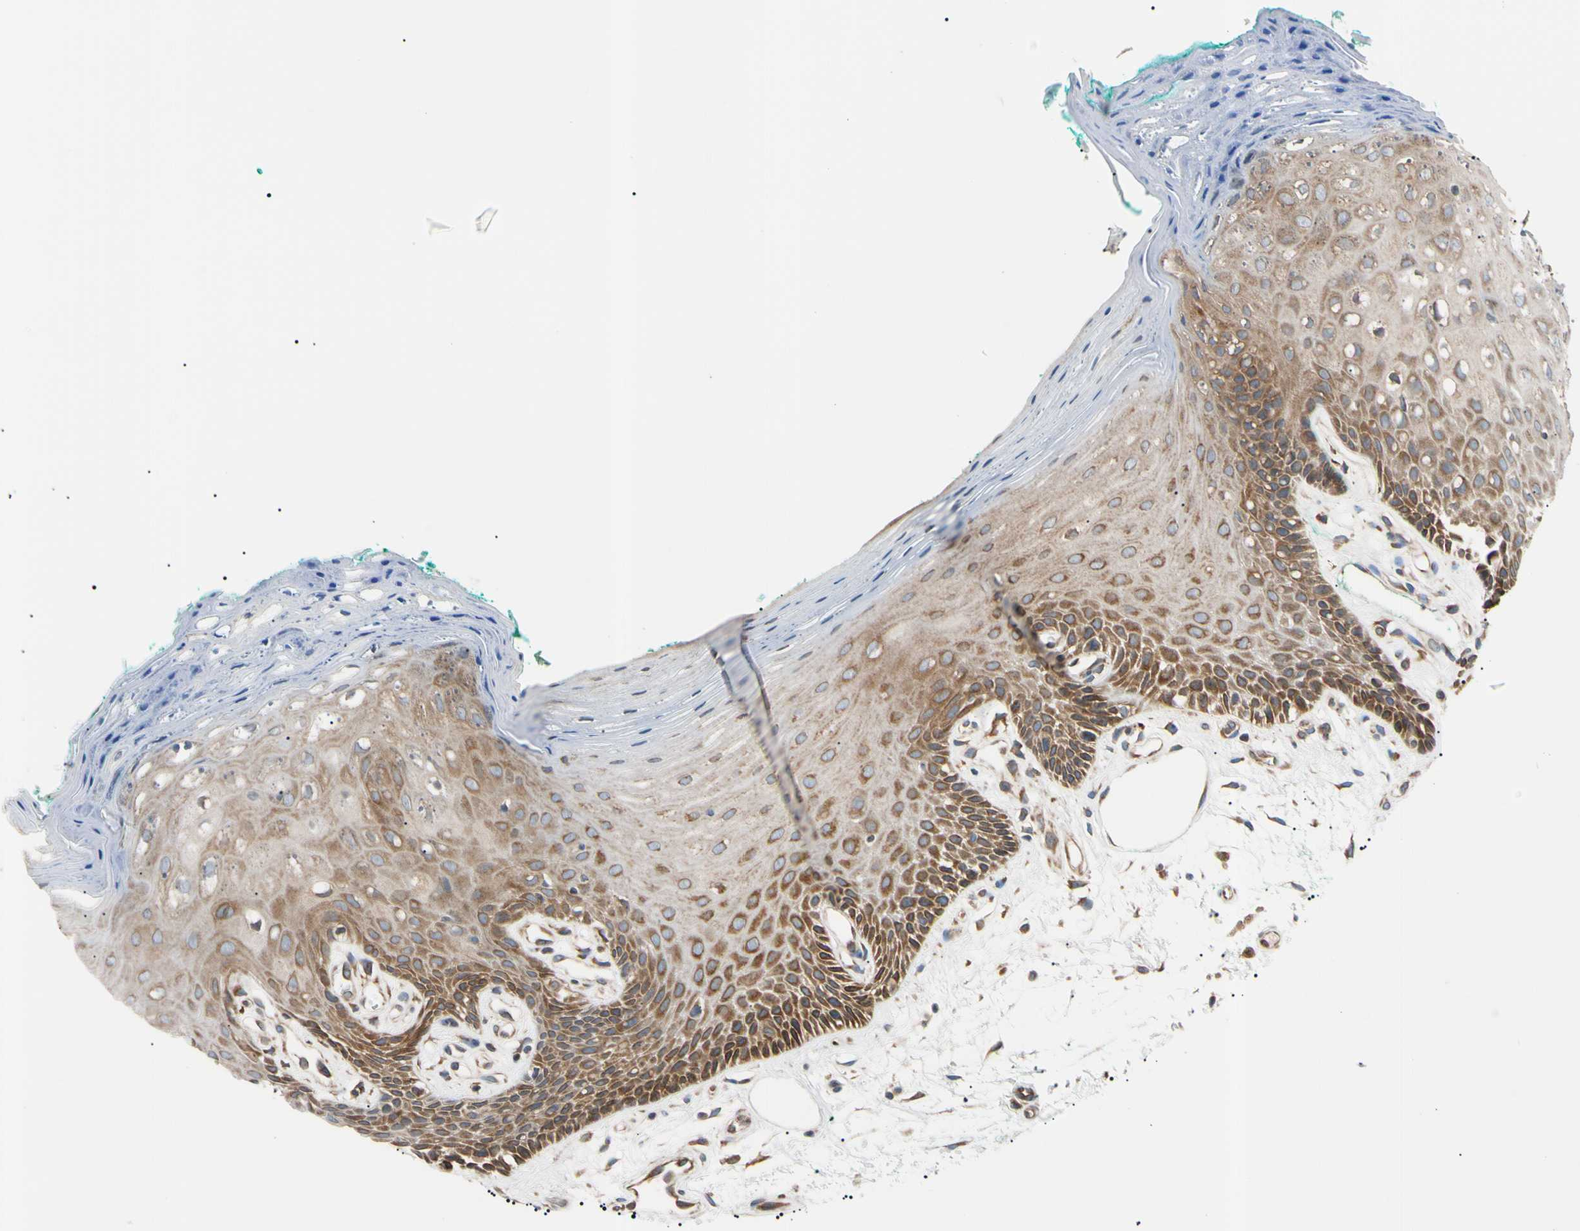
{"staining": {"intensity": "moderate", "quantity": ">75%", "location": "cytoplasmic/membranous"}, "tissue": "oral mucosa", "cell_type": "Squamous epithelial cells", "image_type": "normal", "snomed": [{"axis": "morphology", "description": "Normal tissue, NOS"}, {"axis": "topography", "description": "Skeletal muscle"}, {"axis": "topography", "description": "Oral tissue"}, {"axis": "topography", "description": "Peripheral nerve tissue"}], "caption": "The image demonstrates staining of unremarkable oral mucosa, revealing moderate cytoplasmic/membranous protein staining (brown color) within squamous epithelial cells. Using DAB (brown) and hematoxylin (blue) stains, captured at high magnification using brightfield microscopy.", "gene": "VAPA", "patient": {"sex": "female", "age": 84}}